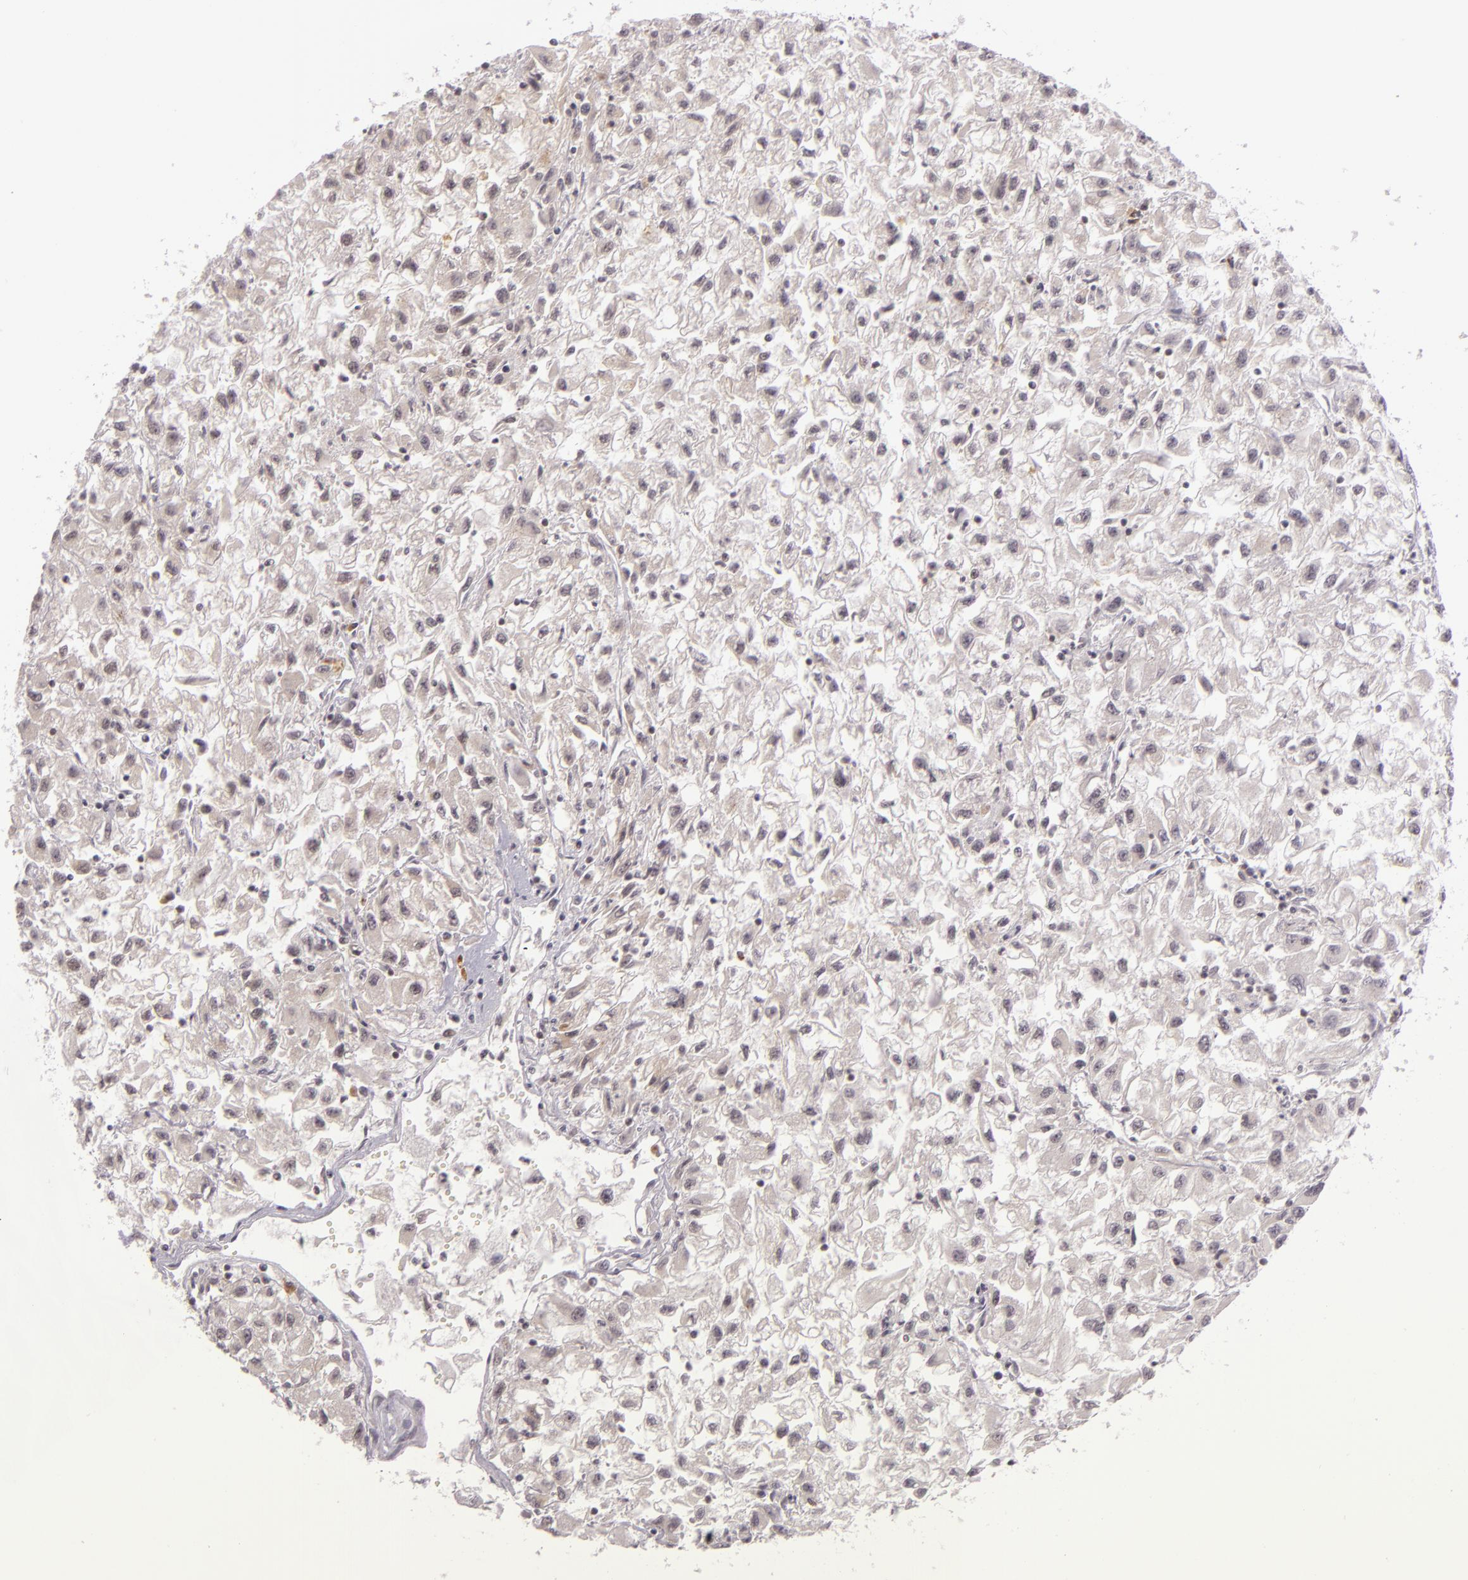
{"staining": {"intensity": "weak", "quantity": "25%-75%", "location": "cytoplasmic/membranous,nuclear"}, "tissue": "renal cancer", "cell_type": "Tumor cells", "image_type": "cancer", "snomed": [{"axis": "morphology", "description": "Adenocarcinoma, NOS"}, {"axis": "topography", "description": "Kidney"}], "caption": "This is an image of immunohistochemistry (IHC) staining of renal cancer (adenocarcinoma), which shows weak positivity in the cytoplasmic/membranous and nuclear of tumor cells.", "gene": "ZFX", "patient": {"sex": "male", "age": 59}}